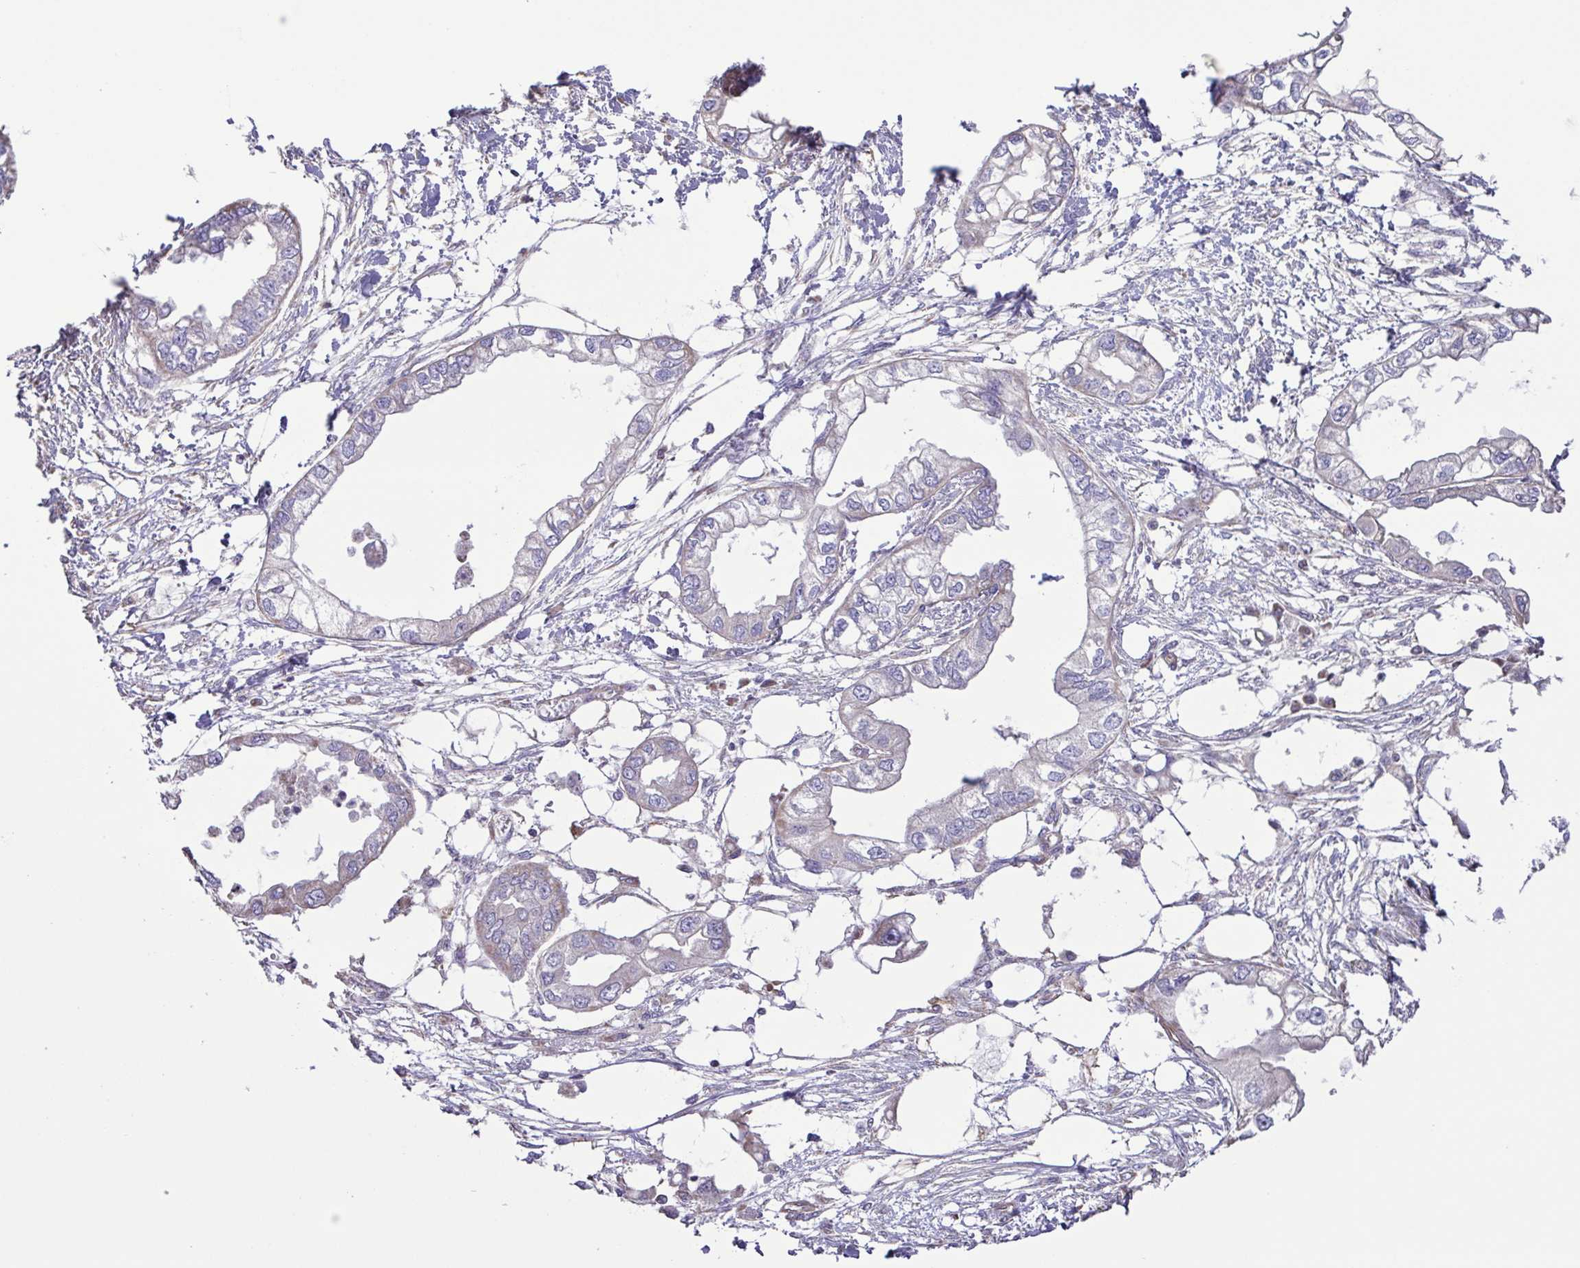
{"staining": {"intensity": "negative", "quantity": "none", "location": "none"}, "tissue": "endometrial cancer", "cell_type": "Tumor cells", "image_type": "cancer", "snomed": [{"axis": "morphology", "description": "Adenocarcinoma, NOS"}, {"axis": "morphology", "description": "Adenocarcinoma, metastatic, NOS"}, {"axis": "topography", "description": "Adipose tissue"}, {"axis": "topography", "description": "Endometrium"}], "caption": "This is a photomicrograph of immunohistochemistry staining of endometrial cancer, which shows no staining in tumor cells.", "gene": "FLT1", "patient": {"sex": "female", "age": 67}}